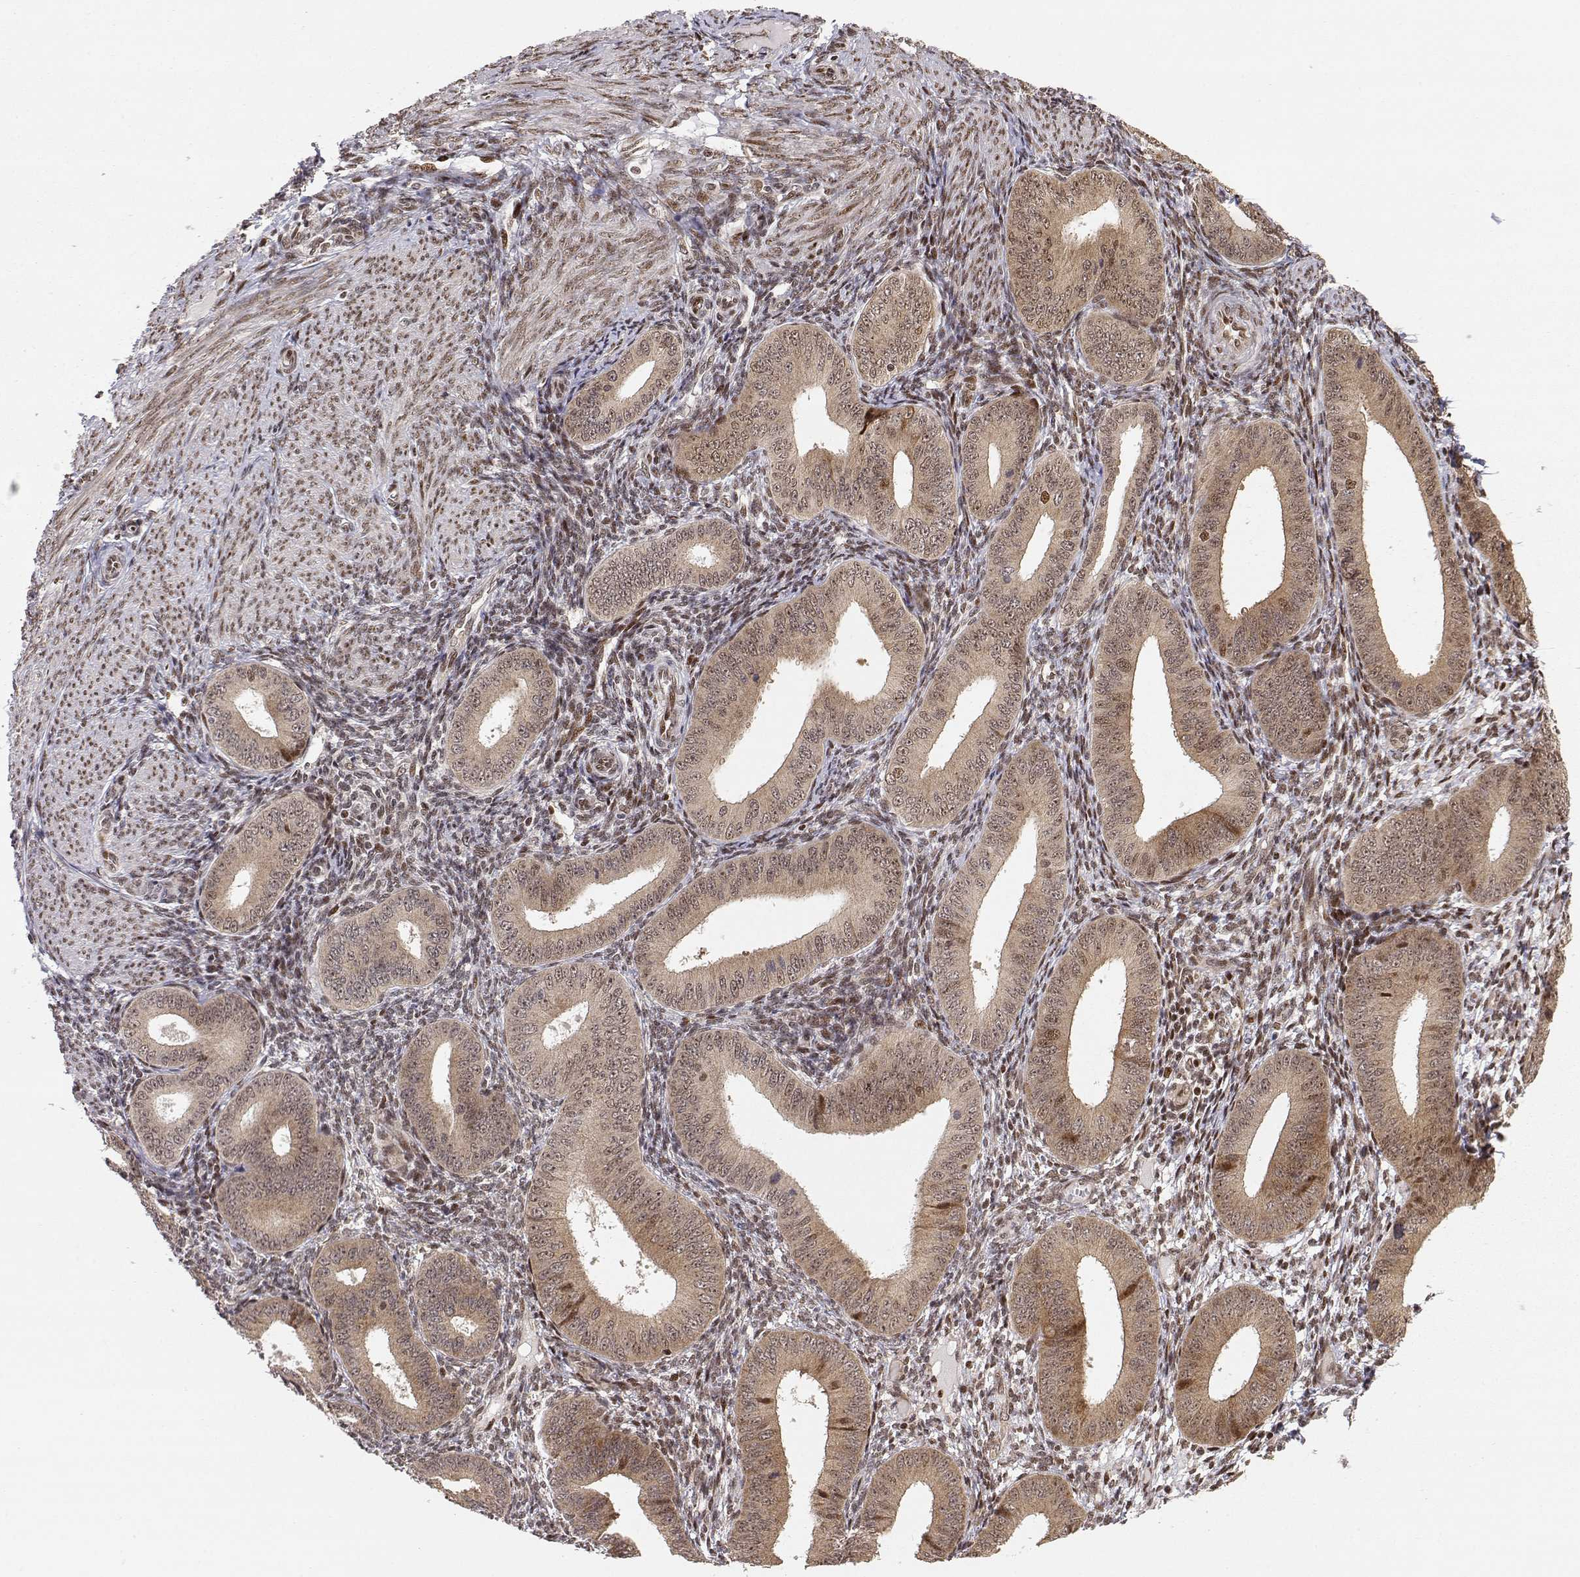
{"staining": {"intensity": "moderate", "quantity": "<25%", "location": "nuclear"}, "tissue": "endometrium", "cell_type": "Cells in endometrial stroma", "image_type": "normal", "snomed": [{"axis": "morphology", "description": "Normal tissue, NOS"}, {"axis": "topography", "description": "Endometrium"}], "caption": "Cells in endometrial stroma reveal low levels of moderate nuclear expression in about <25% of cells in benign human endometrium.", "gene": "BRCA1", "patient": {"sex": "female", "age": 39}}